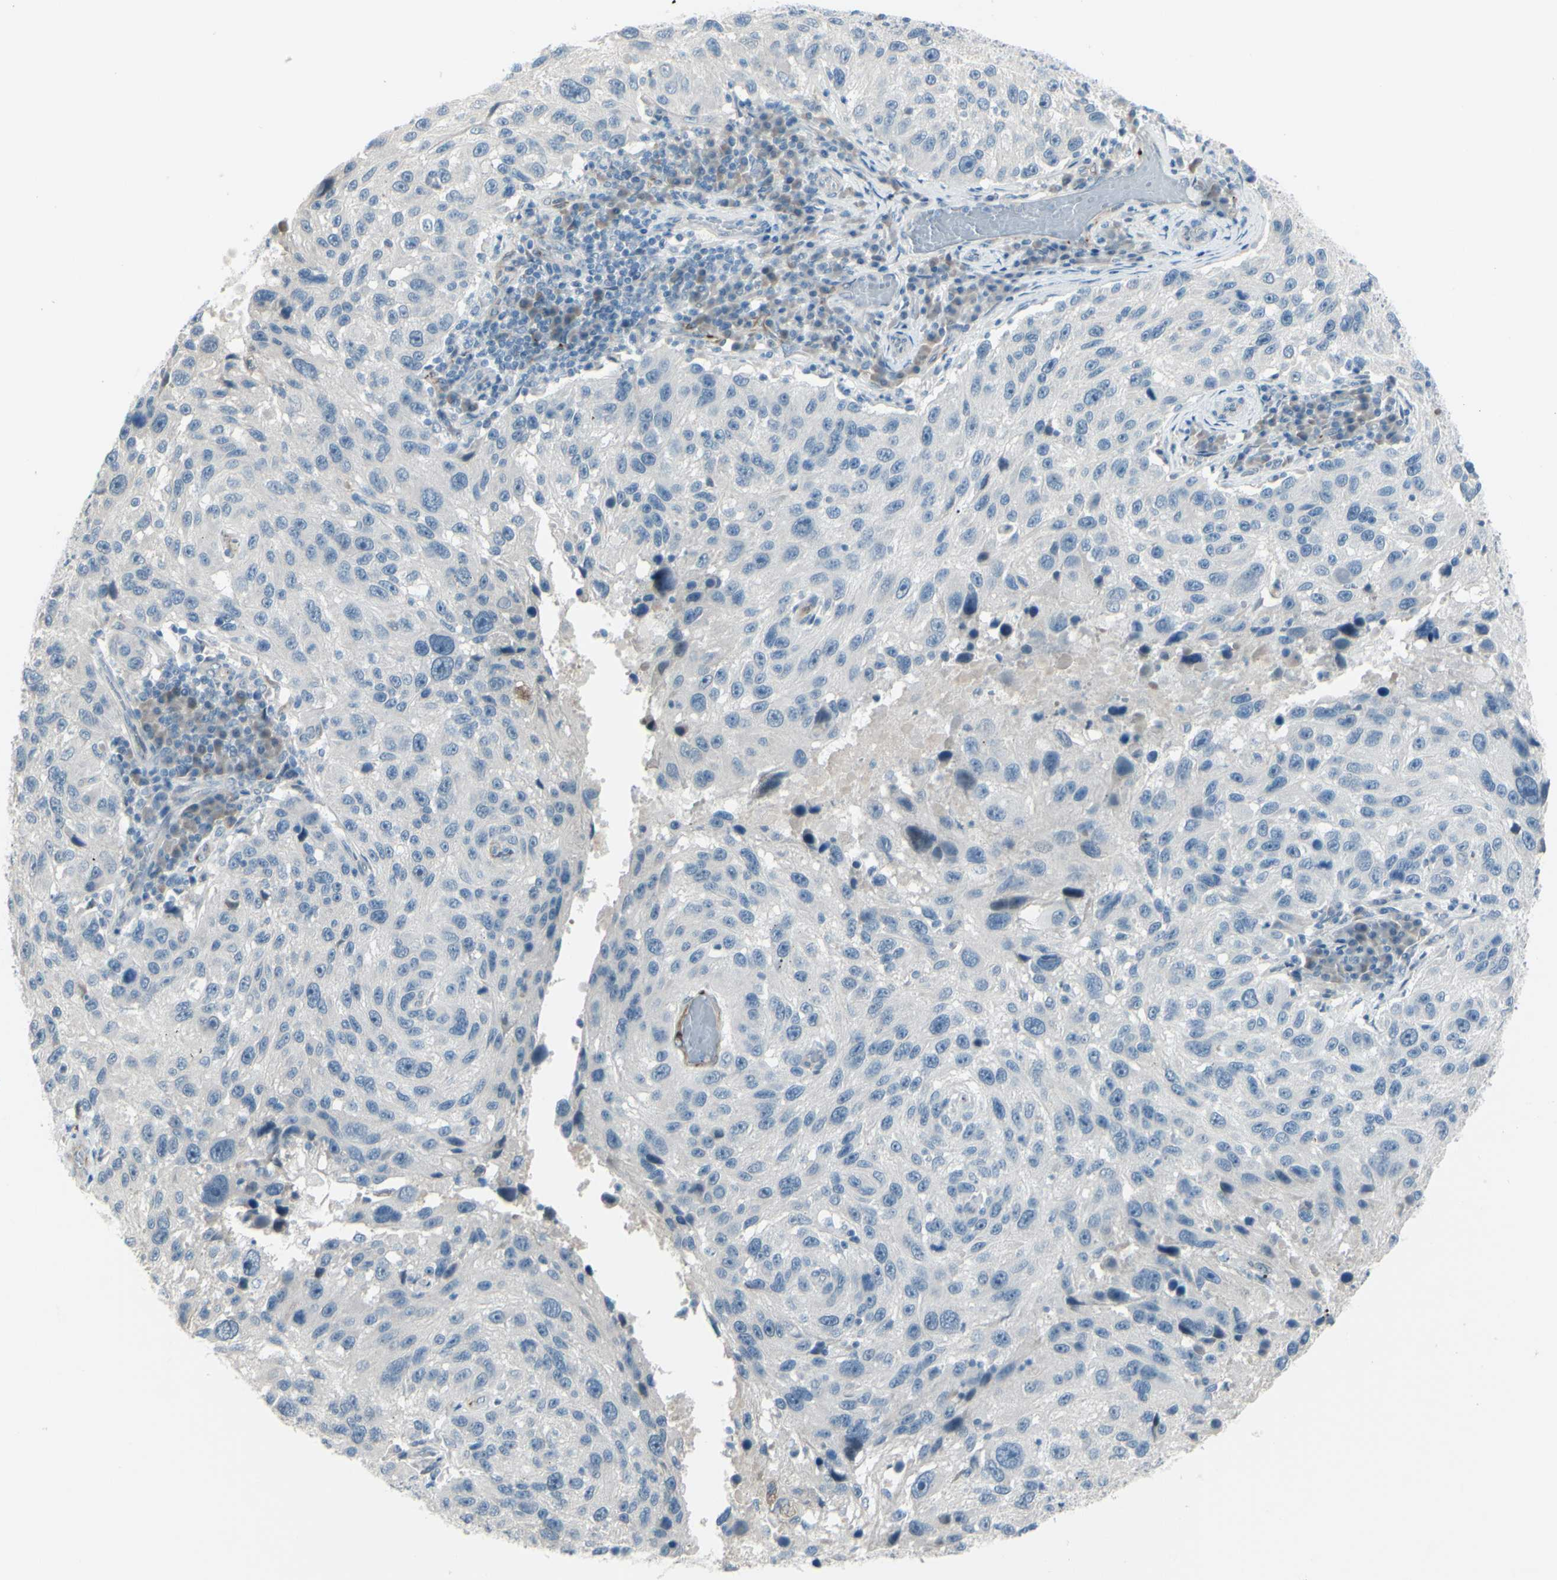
{"staining": {"intensity": "negative", "quantity": "none", "location": "none"}, "tissue": "melanoma", "cell_type": "Tumor cells", "image_type": "cancer", "snomed": [{"axis": "morphology", "description": "Malignant melanoma, NOS"}, {"axis": "topography", "description": "Skin"}], "caption": "IHC micrograph of melanoma stained for a protein (brown), which reveals no positivity in tumor cells.", "gene": "GPR34", "patient": {"sex": "male", "age": 53}}